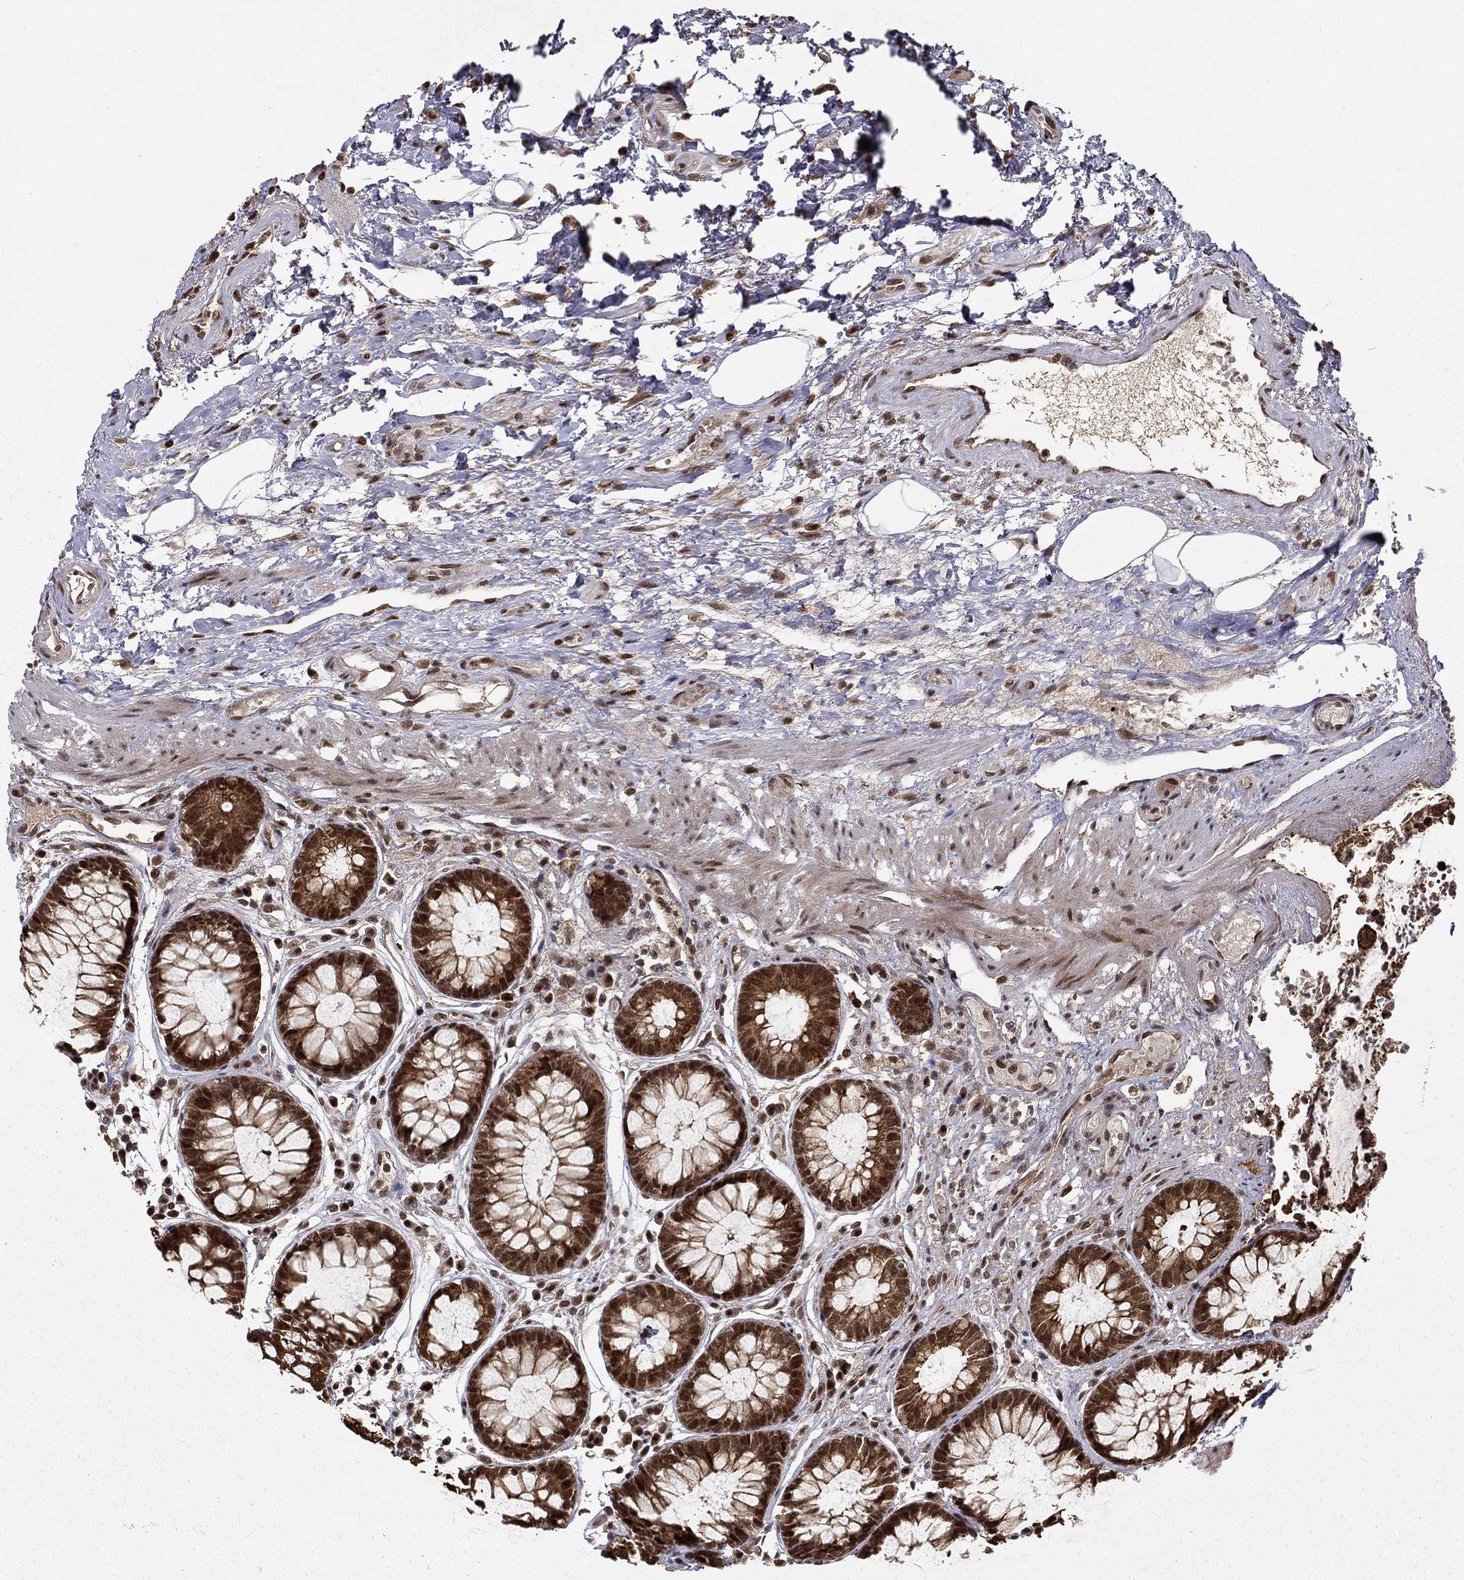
{"staining": {"intensity": "moderate", "quantity": ">75%", "location": "cytoplasmic/membranous,nuclear"}, "tissue": "rectum", "cell_type": "Glandular cells", "image_type": "normal", "snomed": [{"axis": "morphology", "description": "Normal tissue, NOS"}, {"axis": "topography", "description": "Rectum"}], "caption": "Unremarkable rectum demonstrates moderate cytoplasmic/membranous,nuclear staining in approximately >75% of glandular cells (DAB IHC, brown staining for protein, blue staining for nuclei)..", "gene": "CDCA7L", "patient": {"sex": "female", "age": 68}}